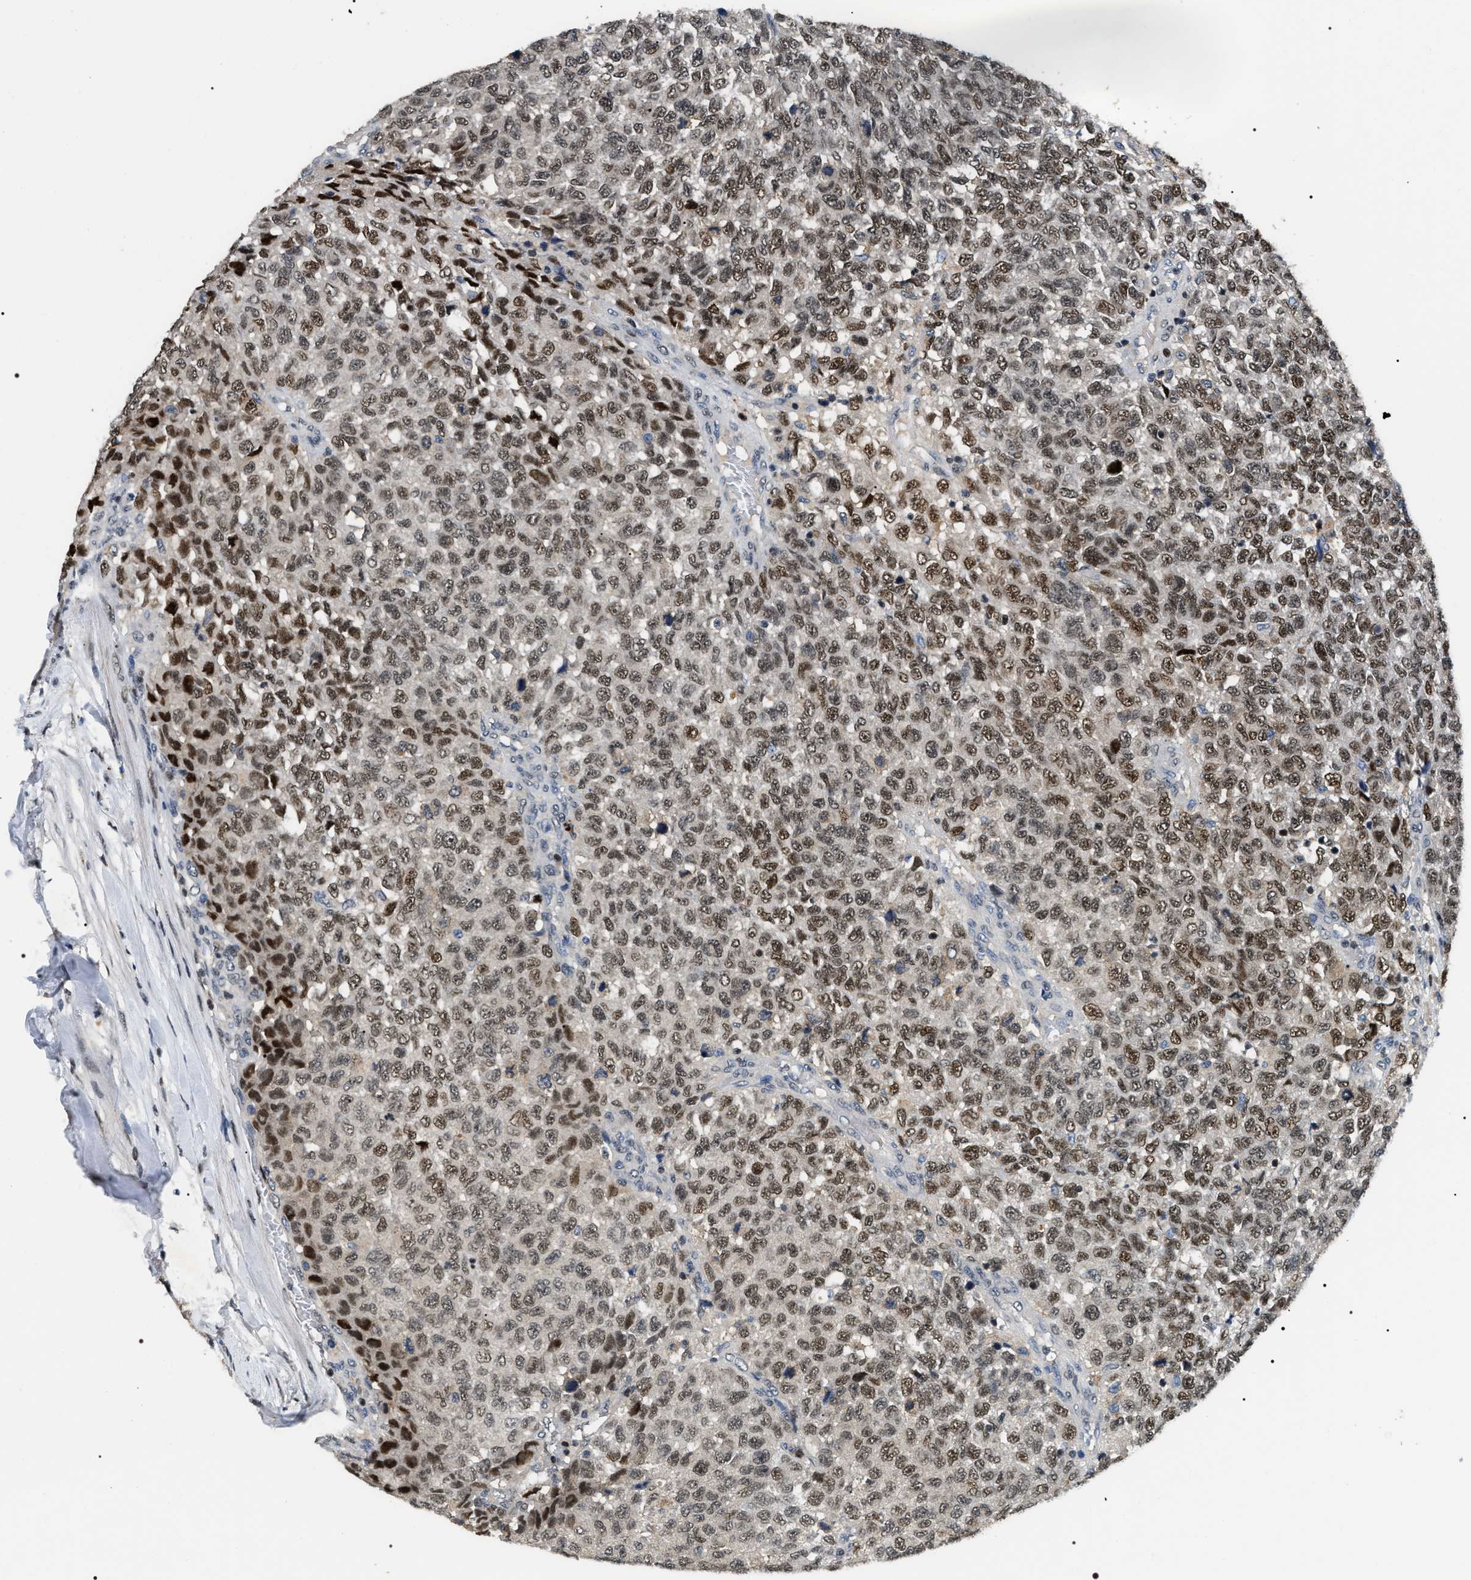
{"staining": {"intensity": "moderate", "quantity": ">75%", "location": "nuclear"}, "tissue": "testis cancer", "cell_type": "Tumor cells", "image_type": "cancer", "snomed": [{"axis": "morphology", "description": "Seminoma, NOS"}, {"axis": "topography", "description": "Testis"}], "caption": "This photomicrograph demonstrates IHC staining of human seminoma (testis), with medium moderate nuclear expression in about >75% of tumor cells.", "gene": "C7orf25", "patient": {"sex": "male", "age": 59}}